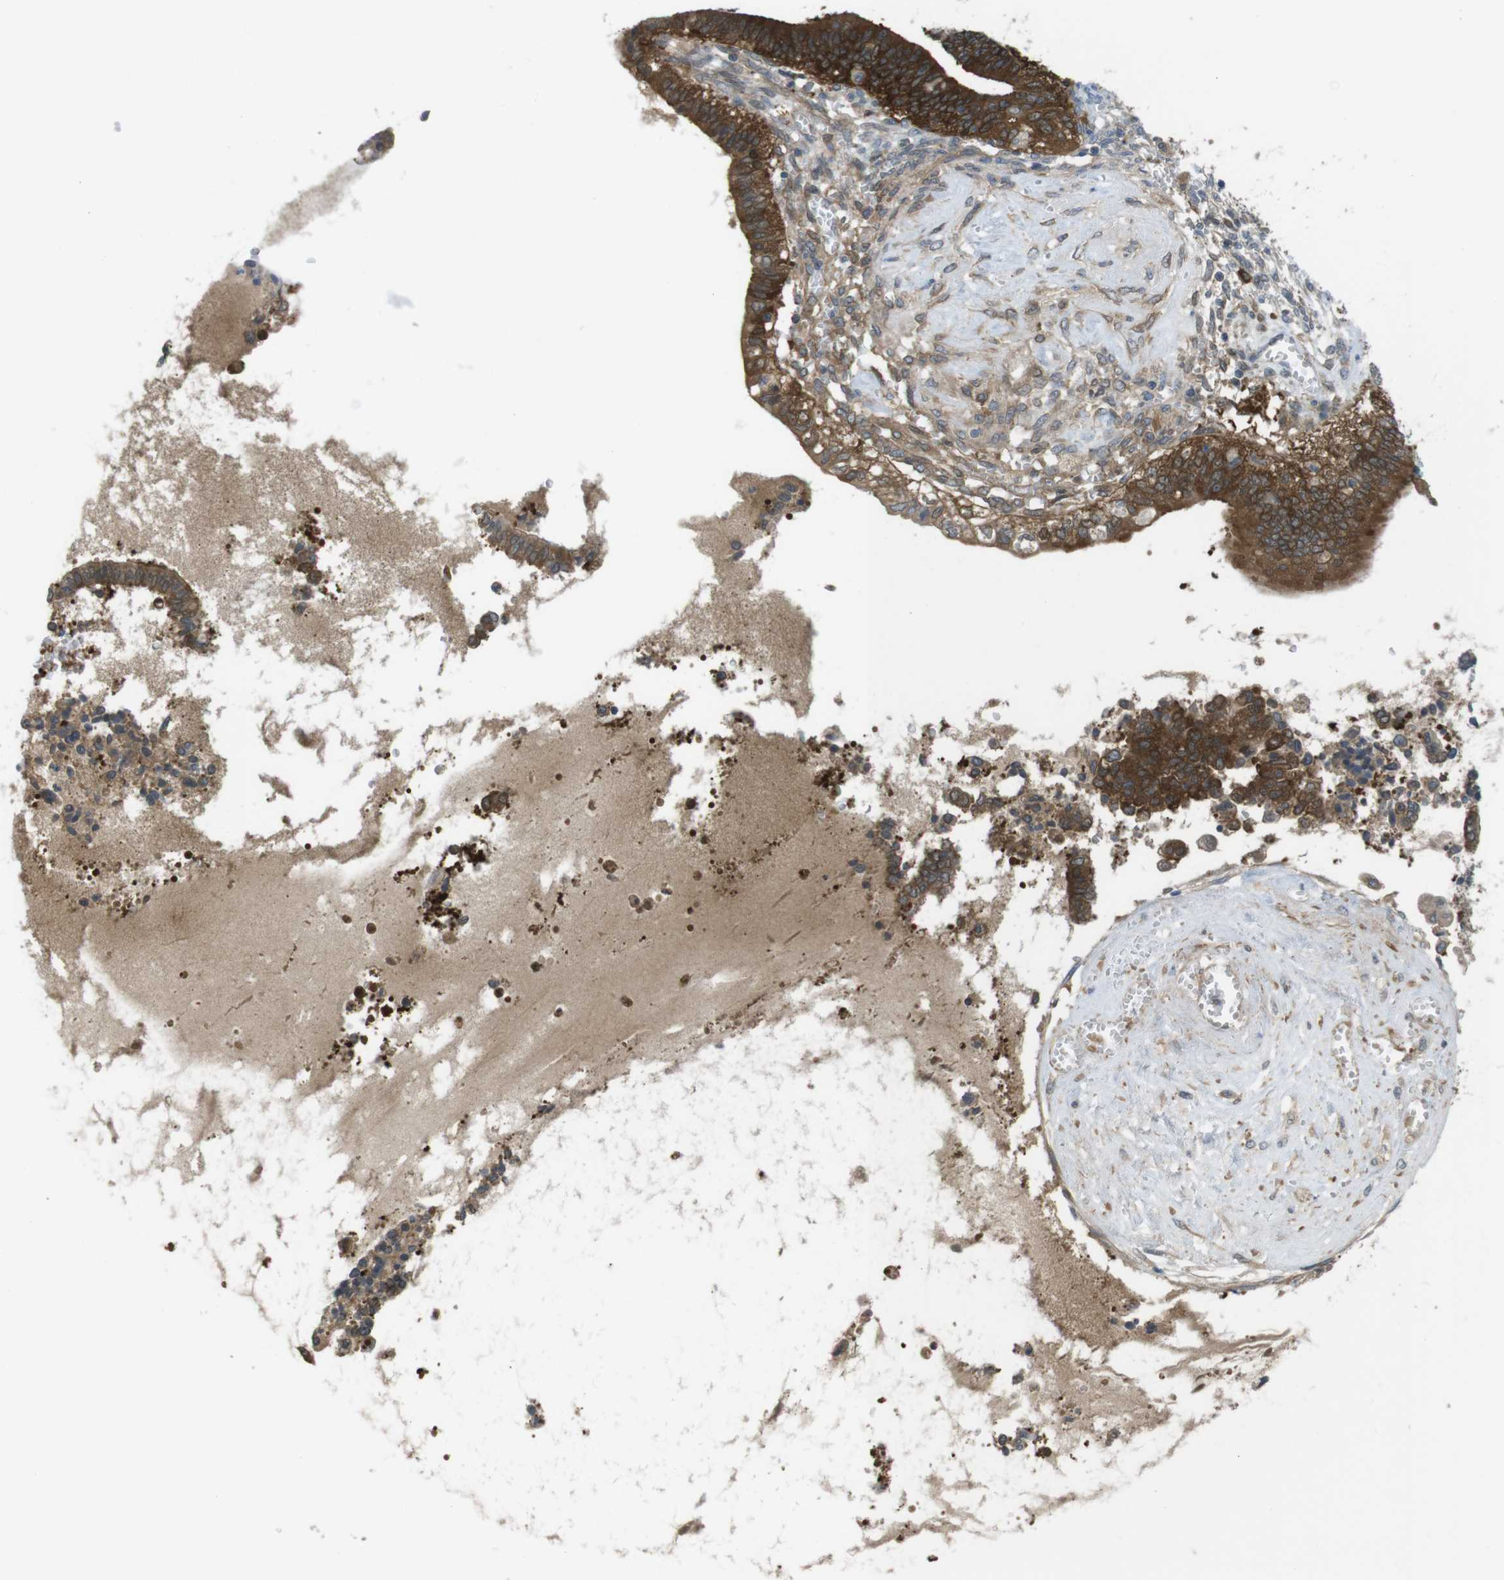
{"staining": {"intensity": "strong", "quantity": ">75%", "location": "cytoplasmic/membranous"}, "tissue": "cervical cancer", "cell_type": "Tumor cells", "image_type": "cancer", "snomed": [{"axis": "morphology", "description": "Adenocarcinoma, NOS"}, {"axis": "topography", "description": "Cervix"}], "caption": "IHC micrograph of neoplastic tissue: human cervical cancer stained using immunohistochemistry reveals high levels of strong protein expression localized specifically in the cytoplasmic/membranous of tumor cells, appearing as a cytoplasmic/membranous brown color.", "gene": "MTHFD1", "patient": {"sex": "female", "age": 44}}